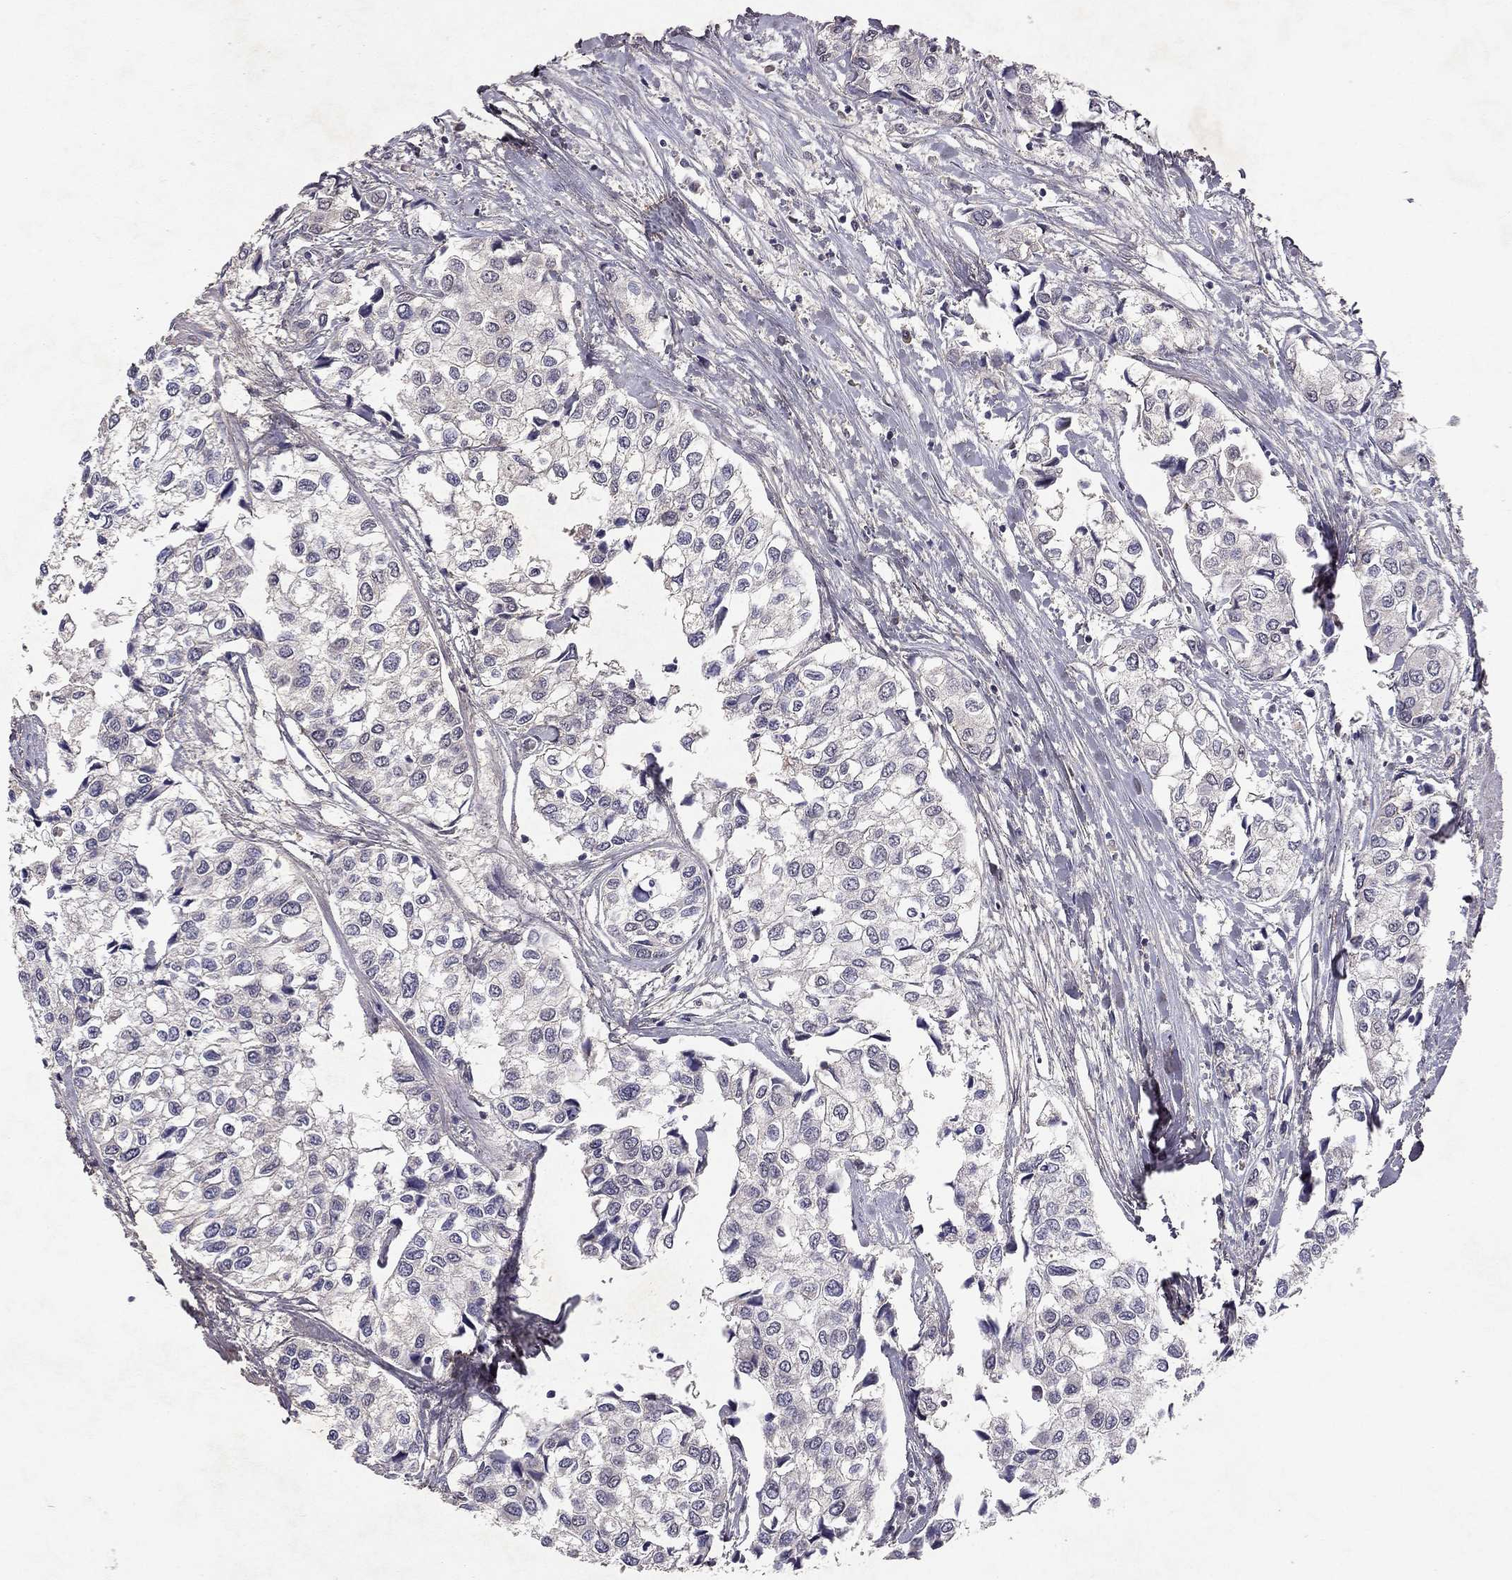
{"staining": {"intensity": "negative", "quantity": "none", "location": "none"}, "tissue": "urothelial cancer", "cell_type": "Tumor cells", "image_type": "cancer", "snomed": [{"axis": "morphology", "description": "Urothelial carcinoma, High grade"}, {"axis": "topography", "description": "Urinary bladder"}], "caption": "A histopathology image of urothelial carcinoma (high-grade) stained for a protein reveals no brown staining in tumor cells.", "gene": "ESR2", "patient": {"sex": "male", "age": 73}}